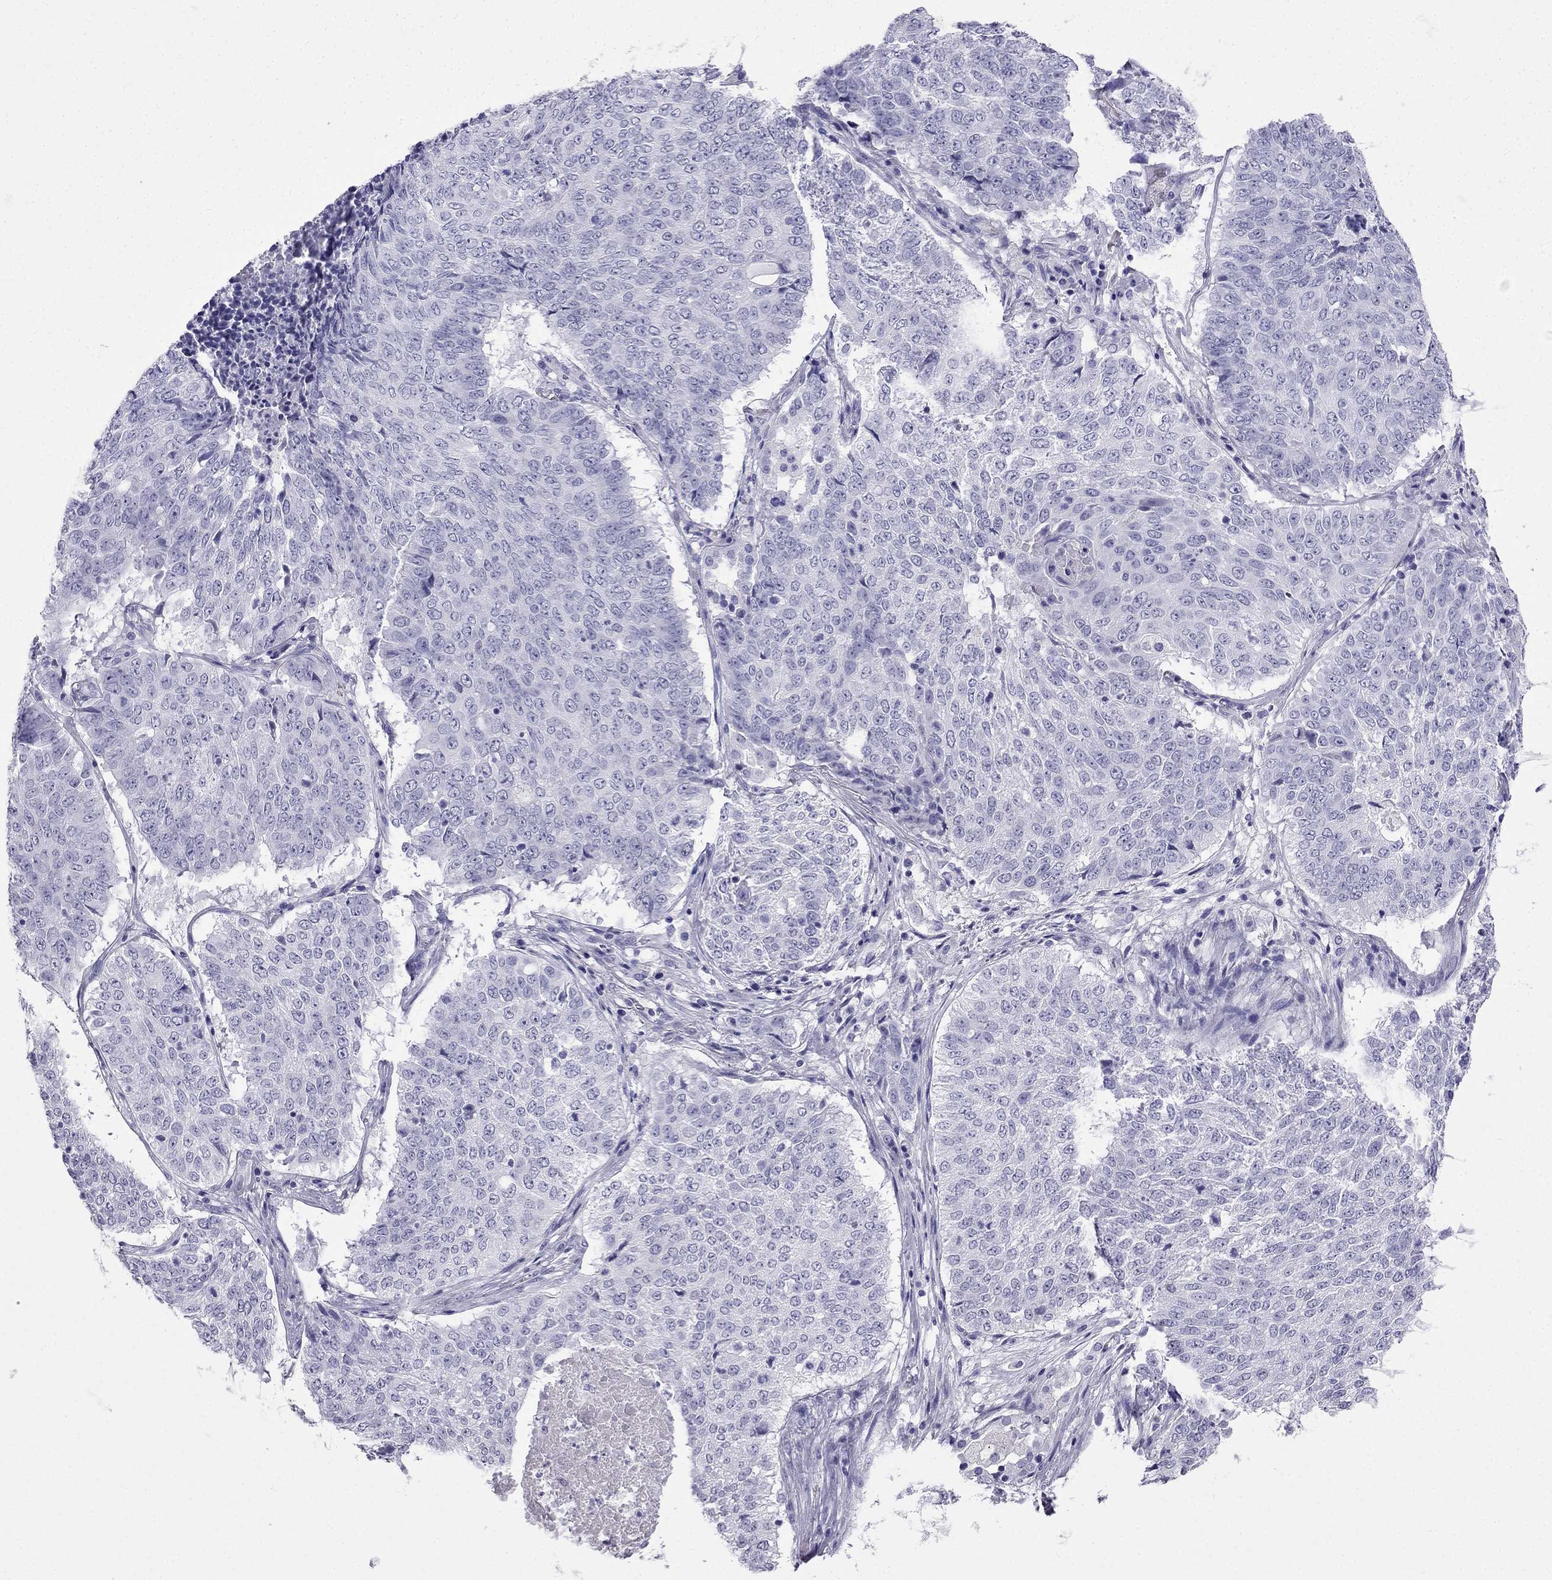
{"staining": {"intensity": "negative", "quantity": "none", "location": "none"}, "tissue": "lung cancer", "cell_type": "Tumor cells", "image_type": "cancer", "snomed": [{"axis": "morphology", "description": "Squamous cell carcinoma, NOS"}, {"axis": "topography", "description": "Lung"}], "caption": "Immunohistochemistry (IHC) histopathology image of human lung cancer (squamous cell carcinoma) stained for a protein (brown), which exhibits no expression in tumor cells. The staining is performed using DAB (3,3'-diaminobenzidine) brown chromogen with nuclei counter-stained in using hematoxylin.", "gene": "CDHR4", "patient": {"sex": "male", "age": 64}}